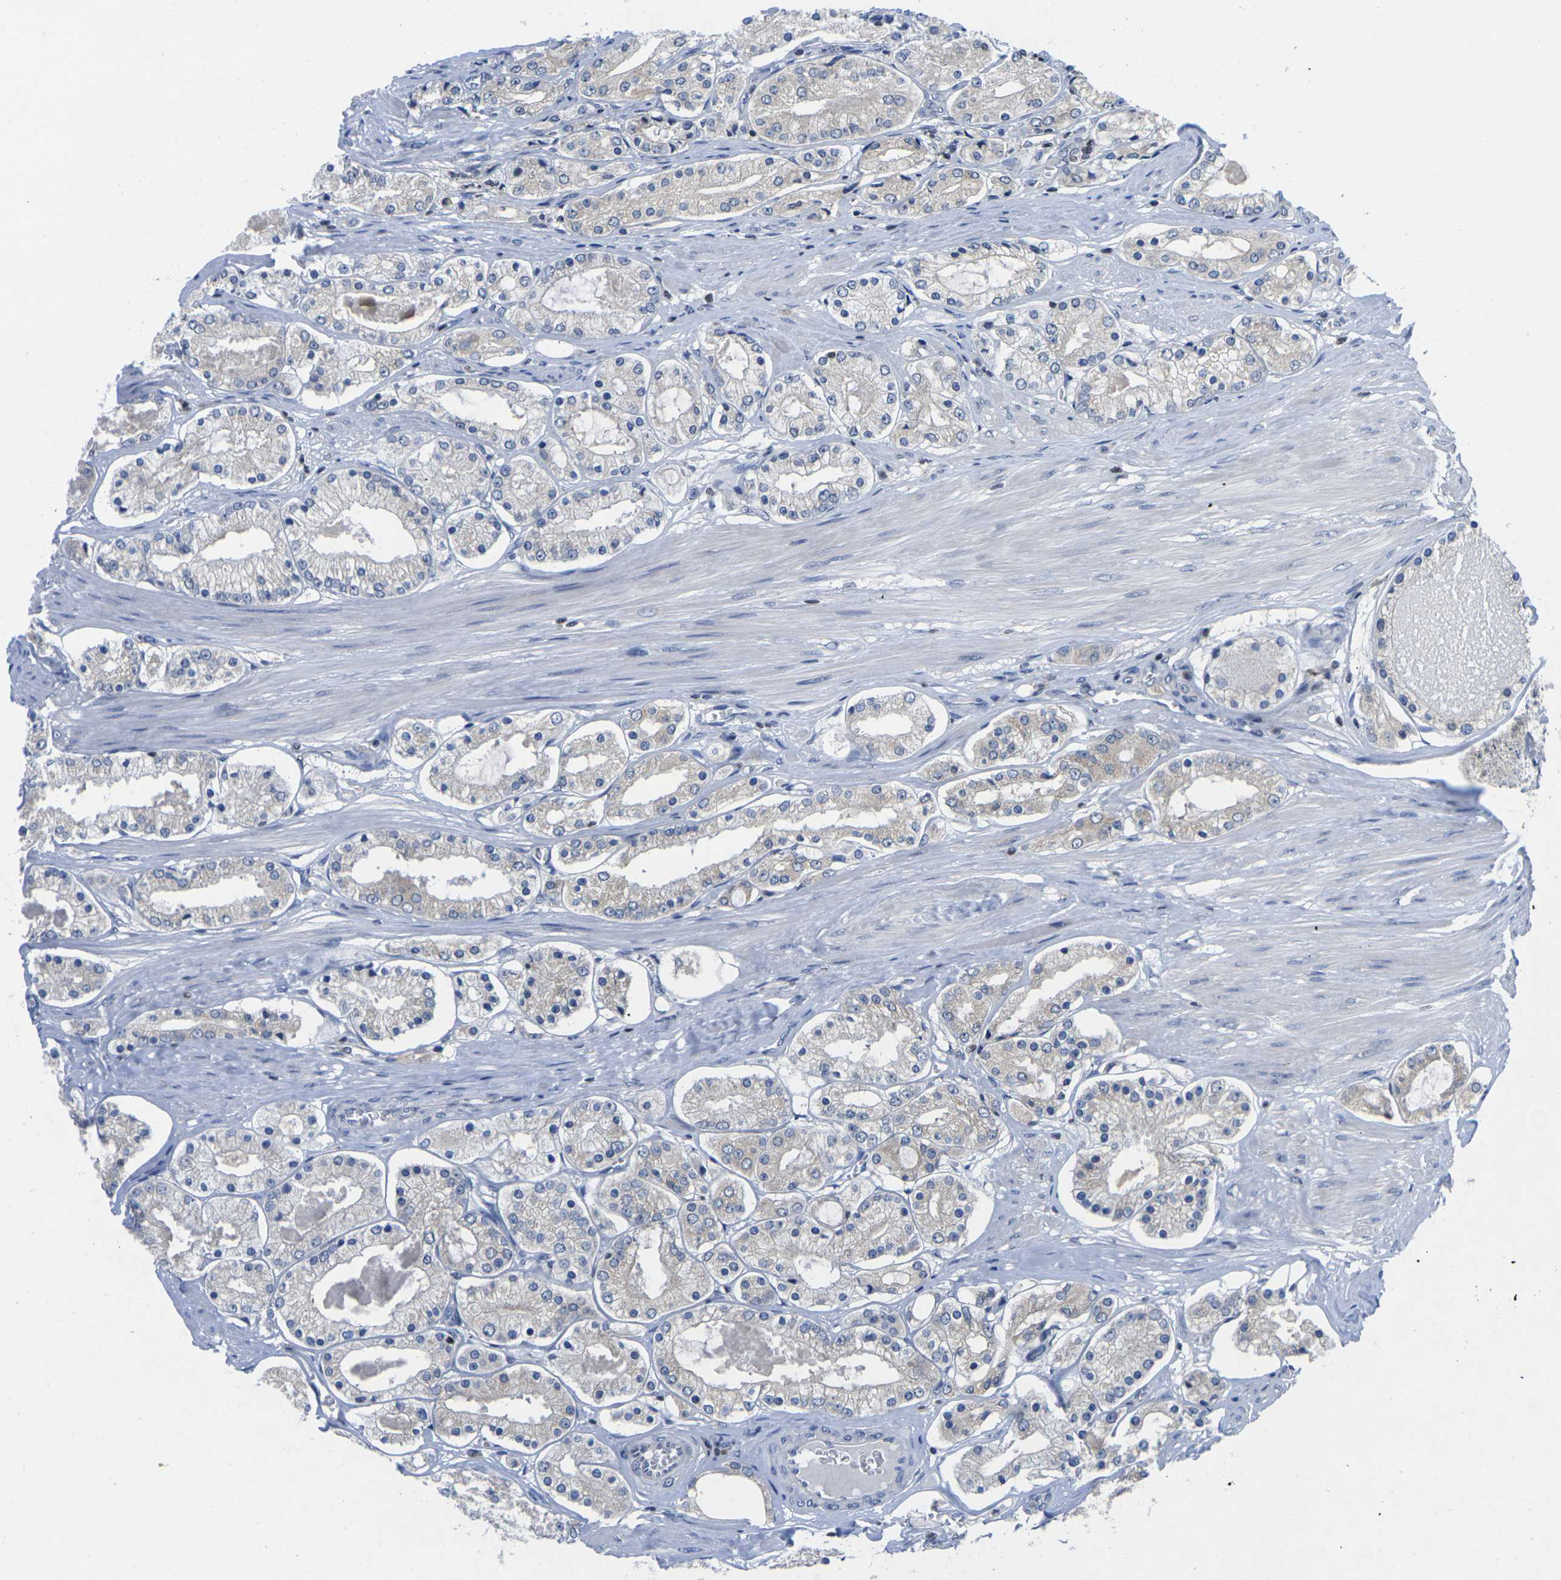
{"staining": {"intensity": "negative", "quantity": "none", "location": "none"}, "tissue": "prostate cancer", "cell_type": "Tumor cells", "image_type": "cancer", "snomed": [{"axis": "morphology", "description": "Adenocarcinoma, High grade"}, {"axis": "topography", "description": "Prostate"}], "caption": "Tumor cells show no significant staining in prostate cancer.", "gene": "IKZF1", "patient": {"sex": "male", "age": 66}}